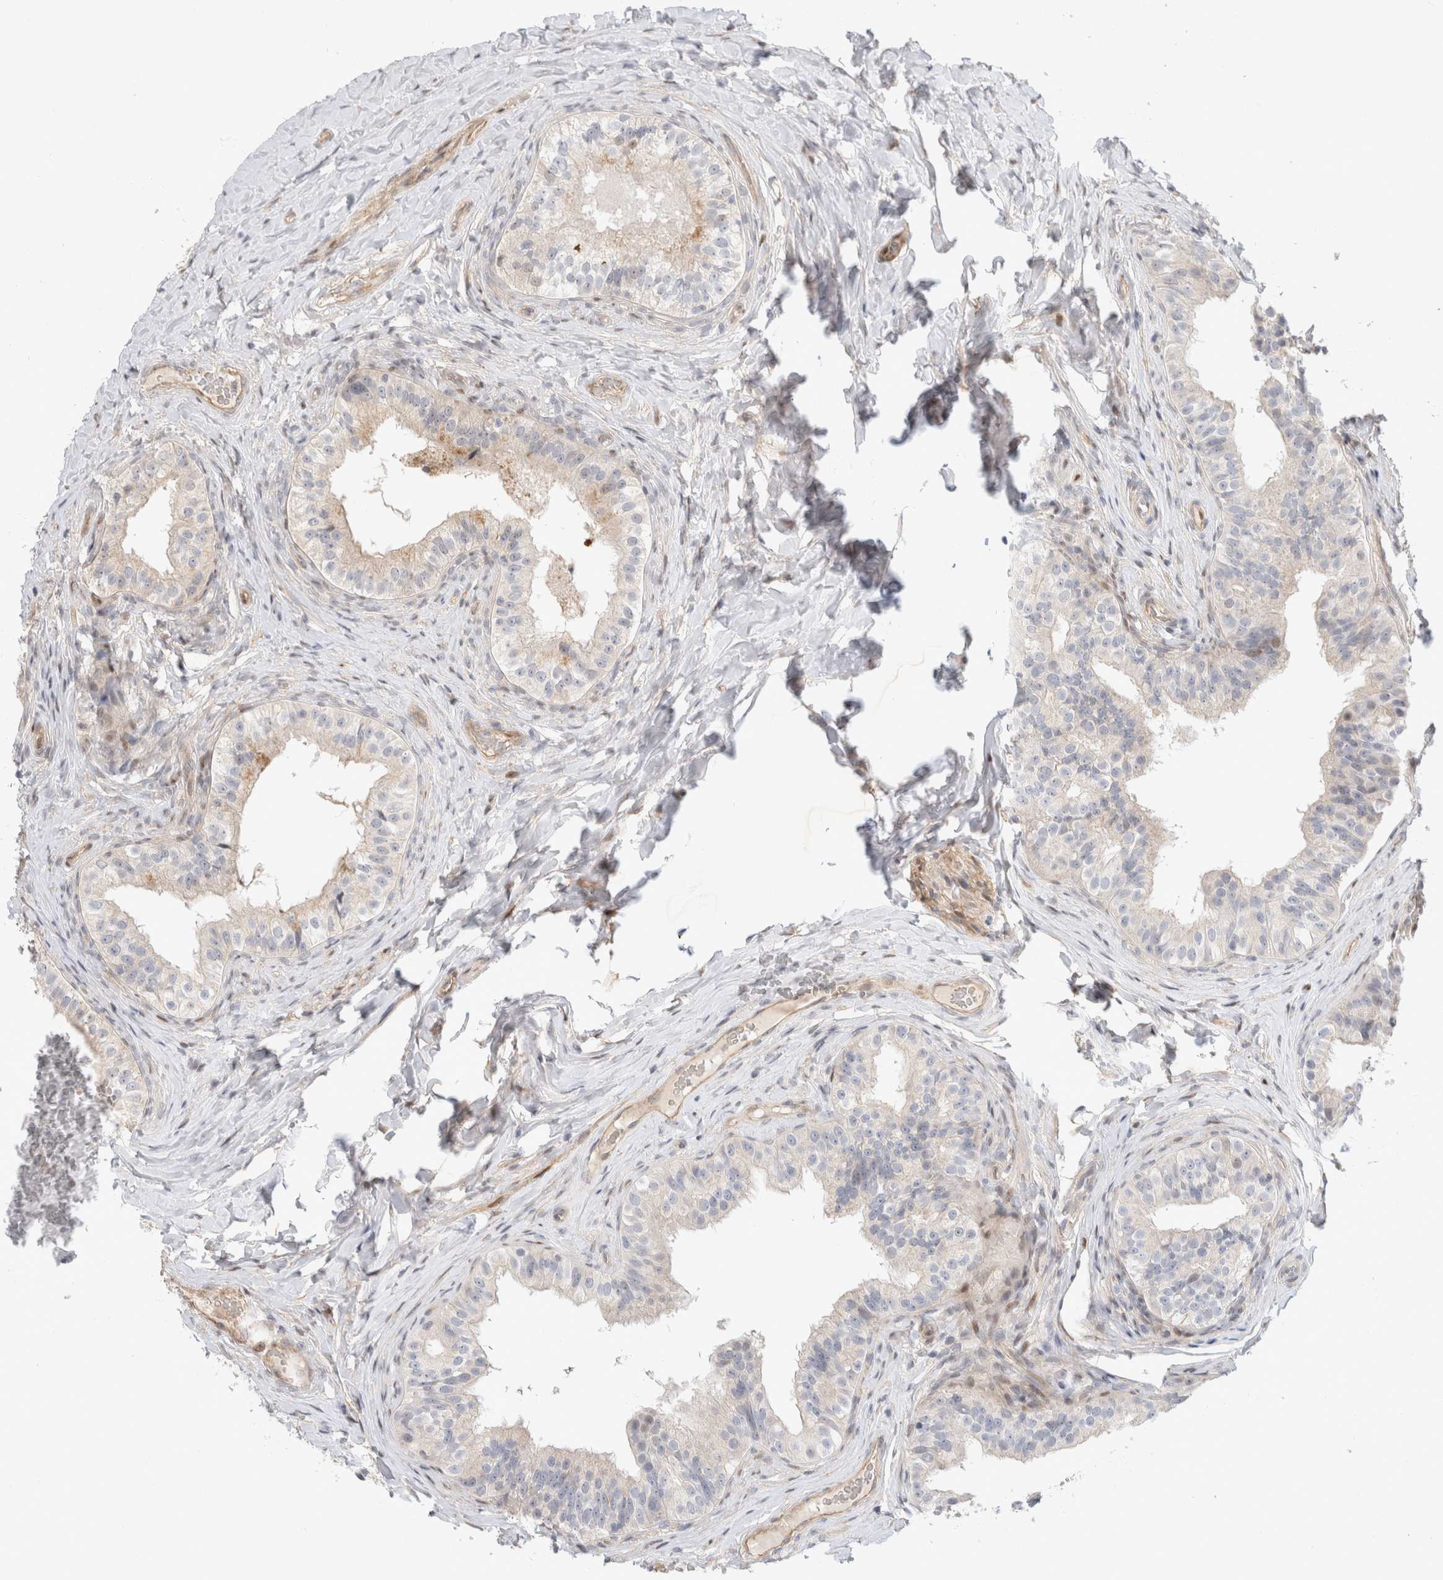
{"staining": {"intensity": "moderate", "quantity": "<25%", "location": "nuclear"}, "tissue": "epididymis", "cell_type": "Glandular cells", "image_type": "normal", "snomed": [{"axis": "morphology", "description": "Normal tissue, NOS"}, {"axis": "topography", "description": "Epididymis"}], "caption": "This micrograph shows unremarkable epididymis stained with immunohistochemistry (IHC) to label a protein in brown. The nuclear of glandular cells show moderate positivity for the protein. Nuclei are counter-stained blue.", "gene": "TCF4", "patient": {"sex": "male", "age": 49}}